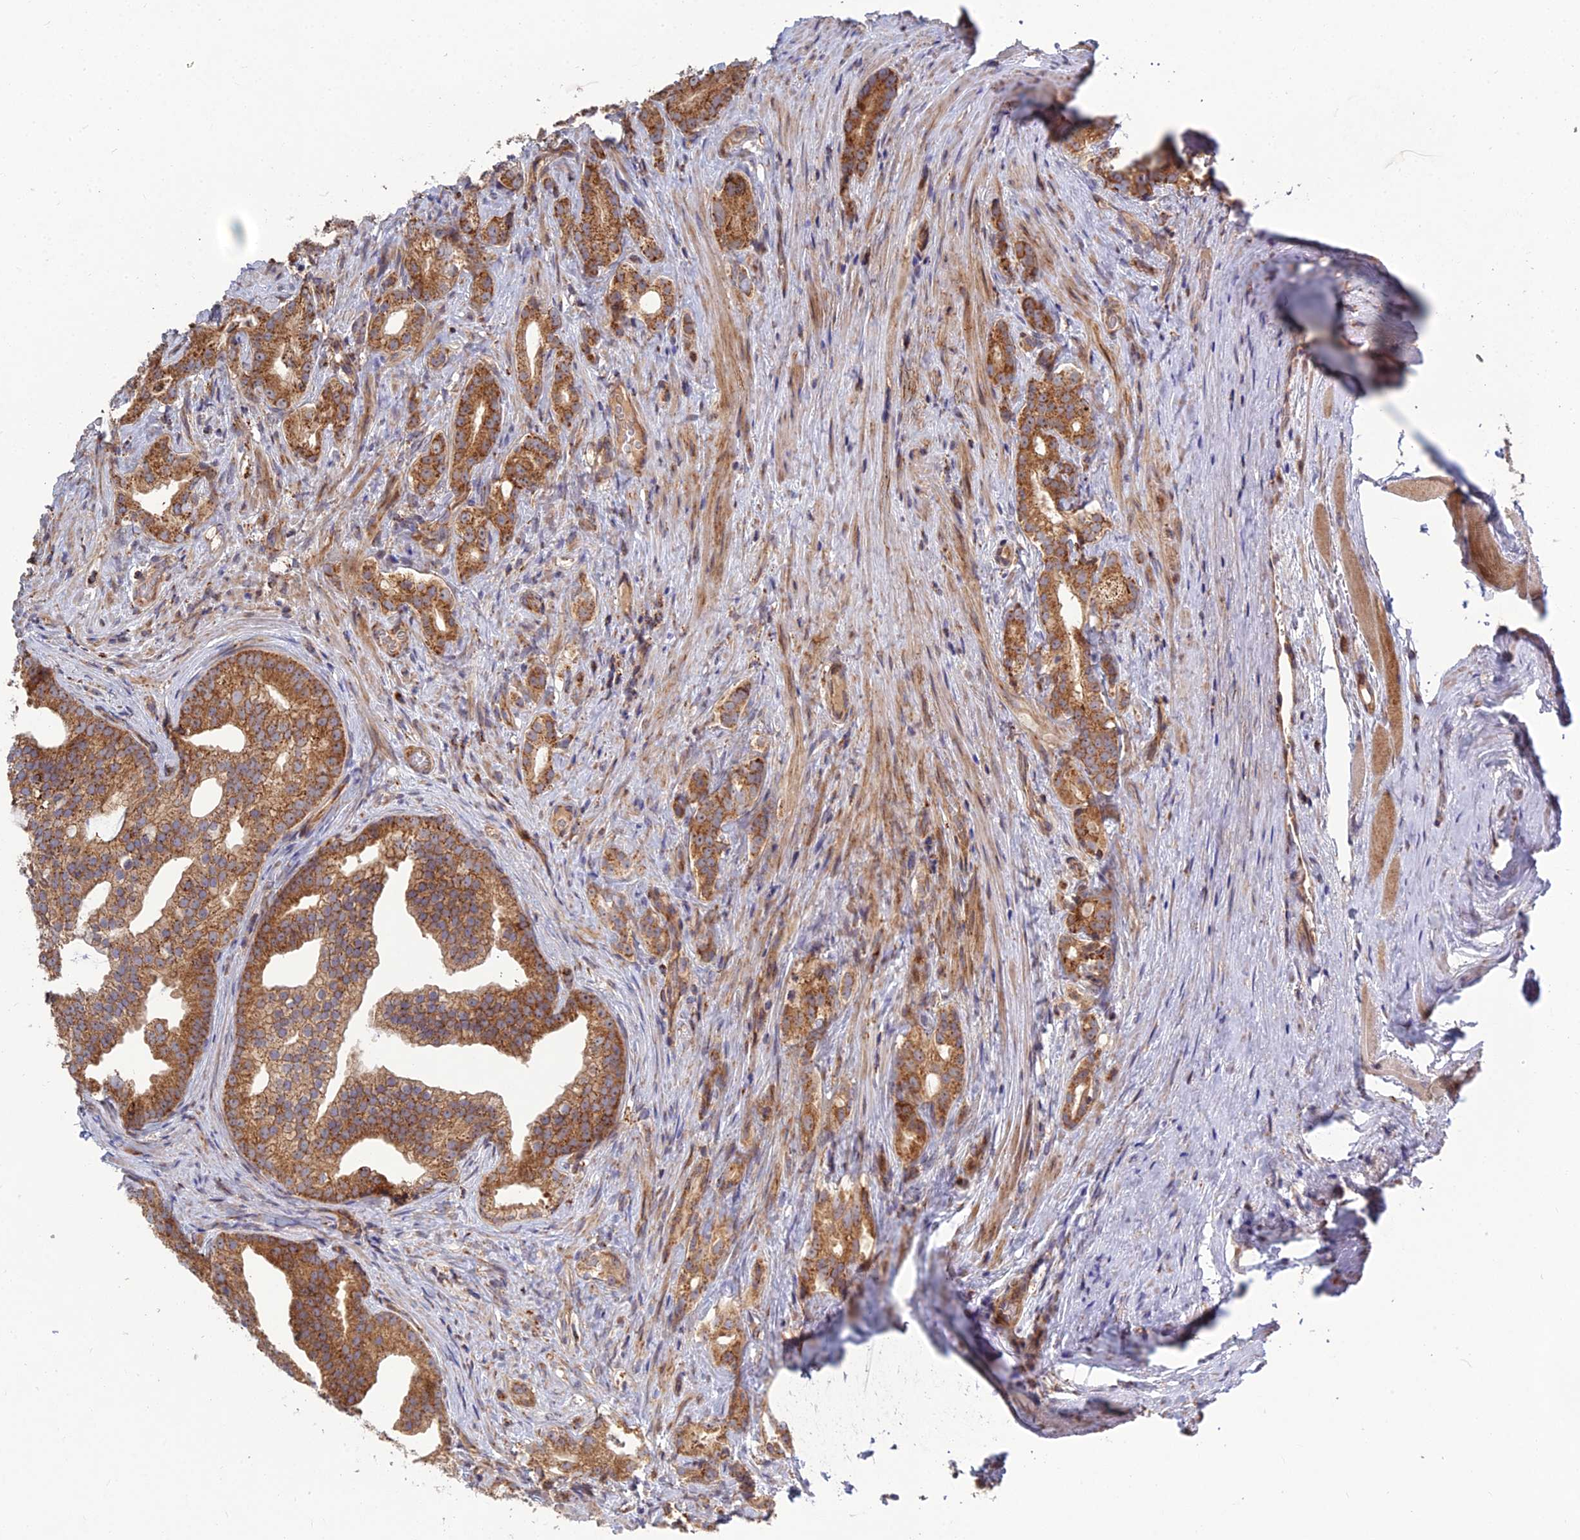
{"staining": {"intensity": "strong", "quantity": ">75%", "location": "cytoplasmic/membranous"}, "tissue": "prostate cancer", "cell_type": "Tumor cells", "image_type": "cancer", "snomed": [{"axis": "morphology", "description": "Adenocarcinoma, Low grade"}, {"axis": "topography", "description": "Prostate"}], "caption": "IHC image of neoplastic tissue: human adenocarcinoma (low-grade) (prostate) stained using immunohistochemistry shows high levels of strong protein expression localized specifically in the cytoplasmic/membranous of tumor cells, appearing as a cytoplasmic/membranous brown color.", "gene": "RIC8B", "patient": {"sex": "male", "age": 71}}